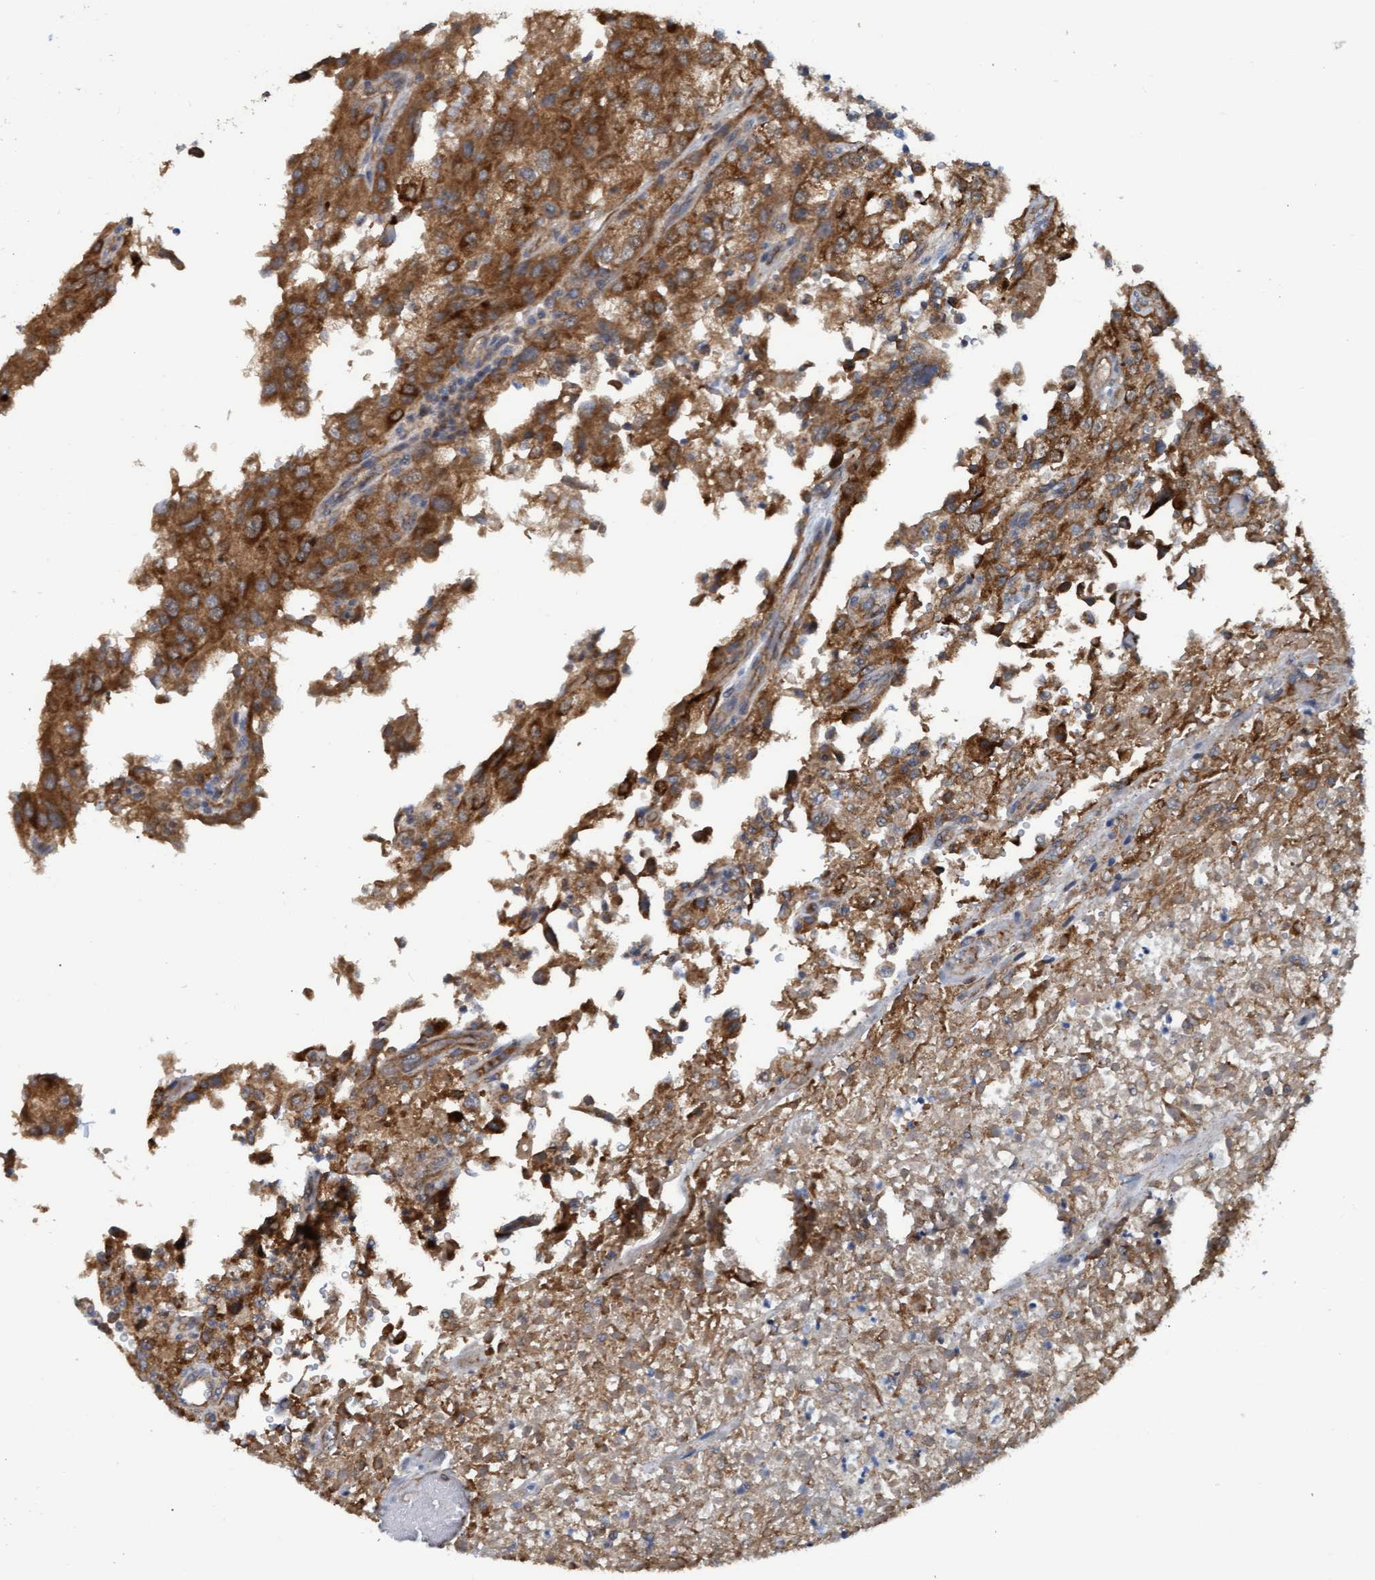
{"staining": {"intensity": "moderate", "quantity": ">75%", "location": "cytoplasmic/membranous"}, "tissue": "renal cancer", "cell_type": "Tumor cells", "image_type": "cancer", "snomed": [{"axis": "morphology", "description": "Adenocarcinoma, NOS"}, {"axis": "topography", "description": "Kidney"}], "caption": "Renal cancer stained for a protein (brown) exhibits moderate cytoplasmic/membranous positive expression in about >75% of tumor cells.", "gene": "LRSAM1", "patient": {"sex": "female", "age": 54}}